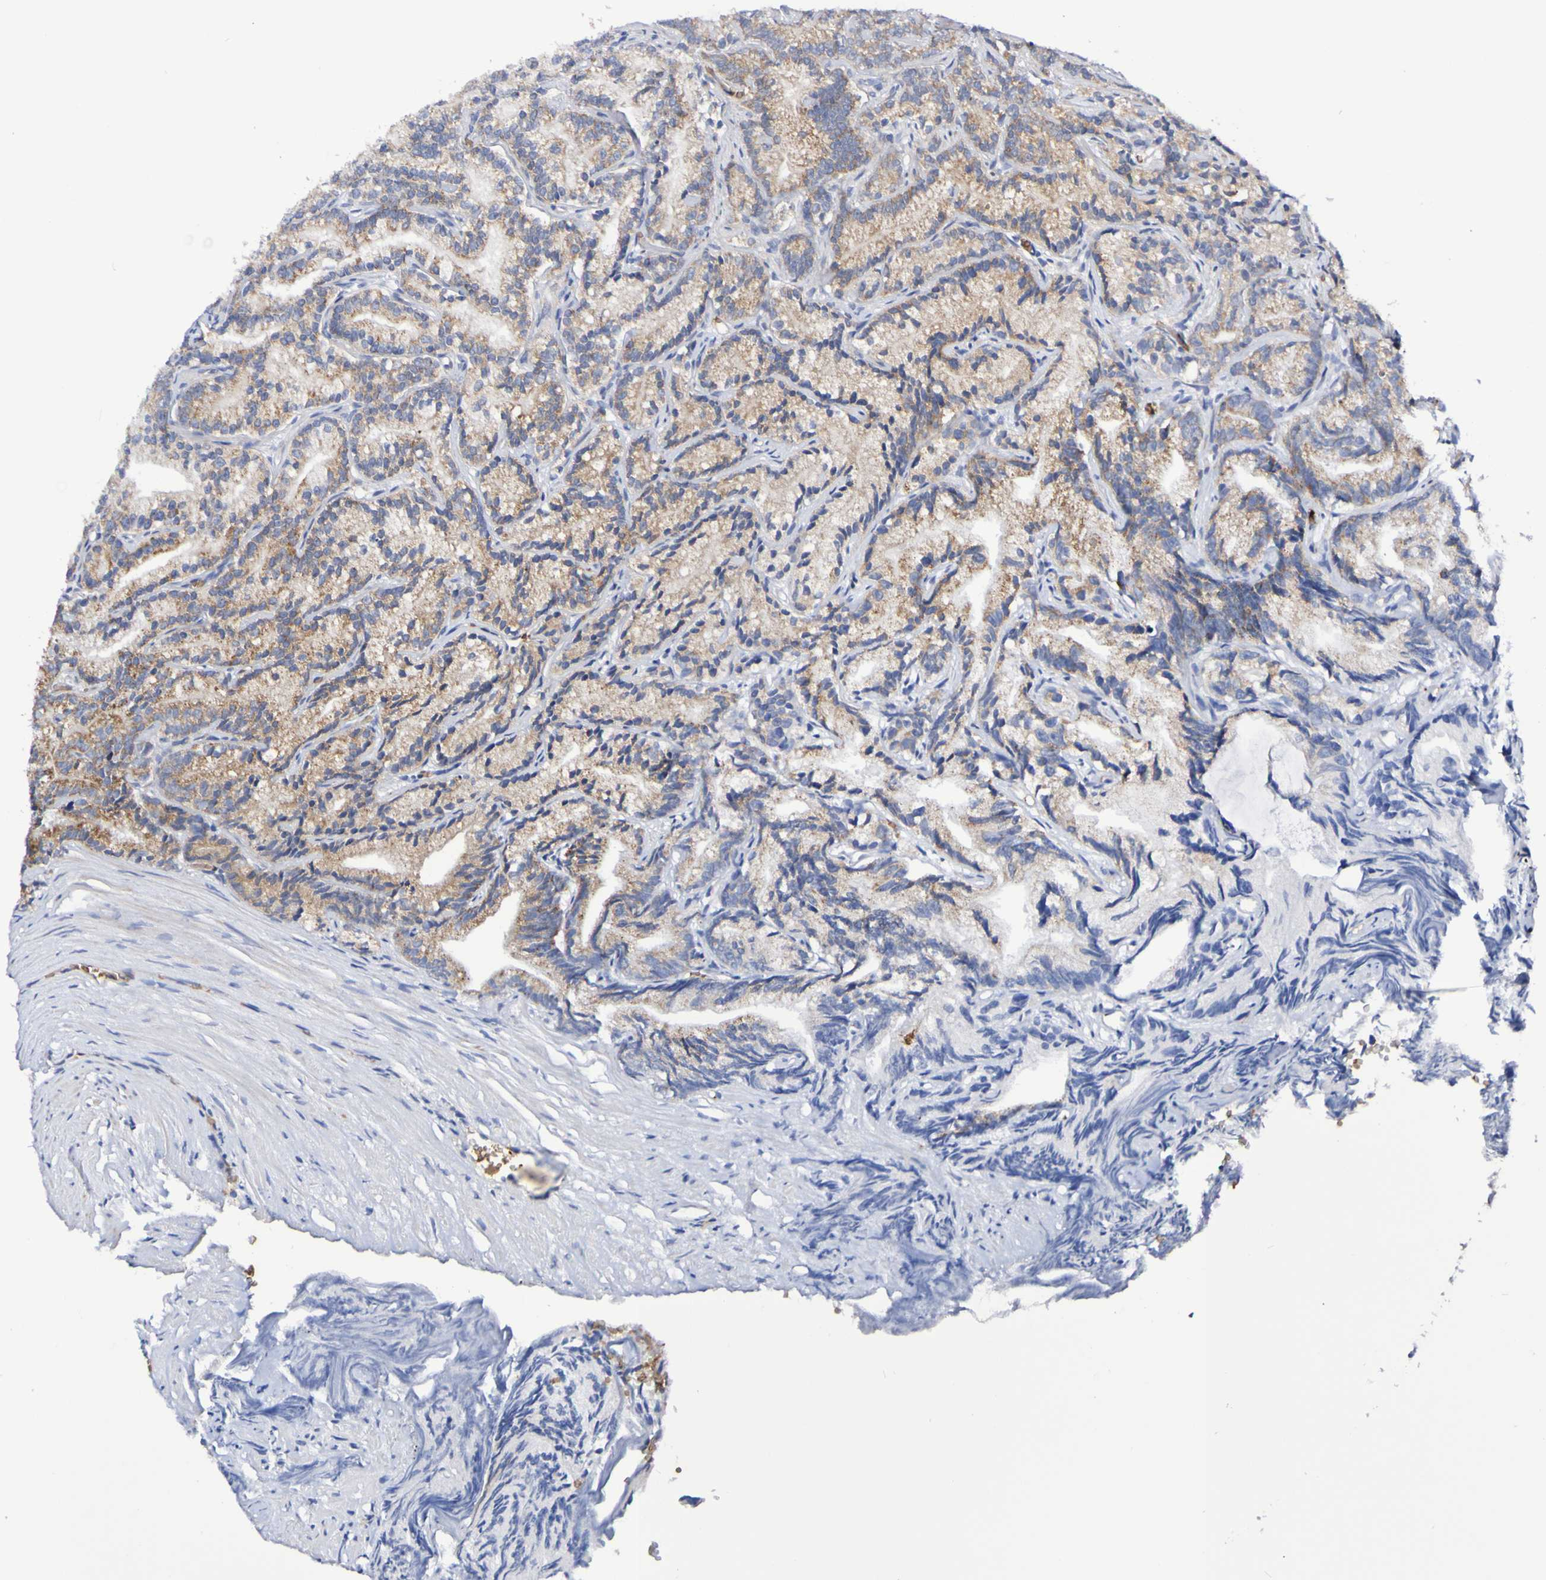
{"staining": {"intensity": "moderate", "quantity": "25%-75%", "location": "cytoplasmic/membranous"}, "tissue": "prostate cancer", "cell_type": "Tumor cells", "image_type": "cancer", "snomed": [{"axis": "morphology", "description": "Adenocarcinoma, Low grade"}, {"axis": "topography", "description": "Prostate"}], "caption": "Human prostate cancer (adenocarcinoma (low-grade)) stained with a brown dye exhibits moderate cytoplasmic/membranous positive expression in about 25%-75% of tumor cells.", "gene": "WNT4", "patient": {"sex": "male", "age": 89}}